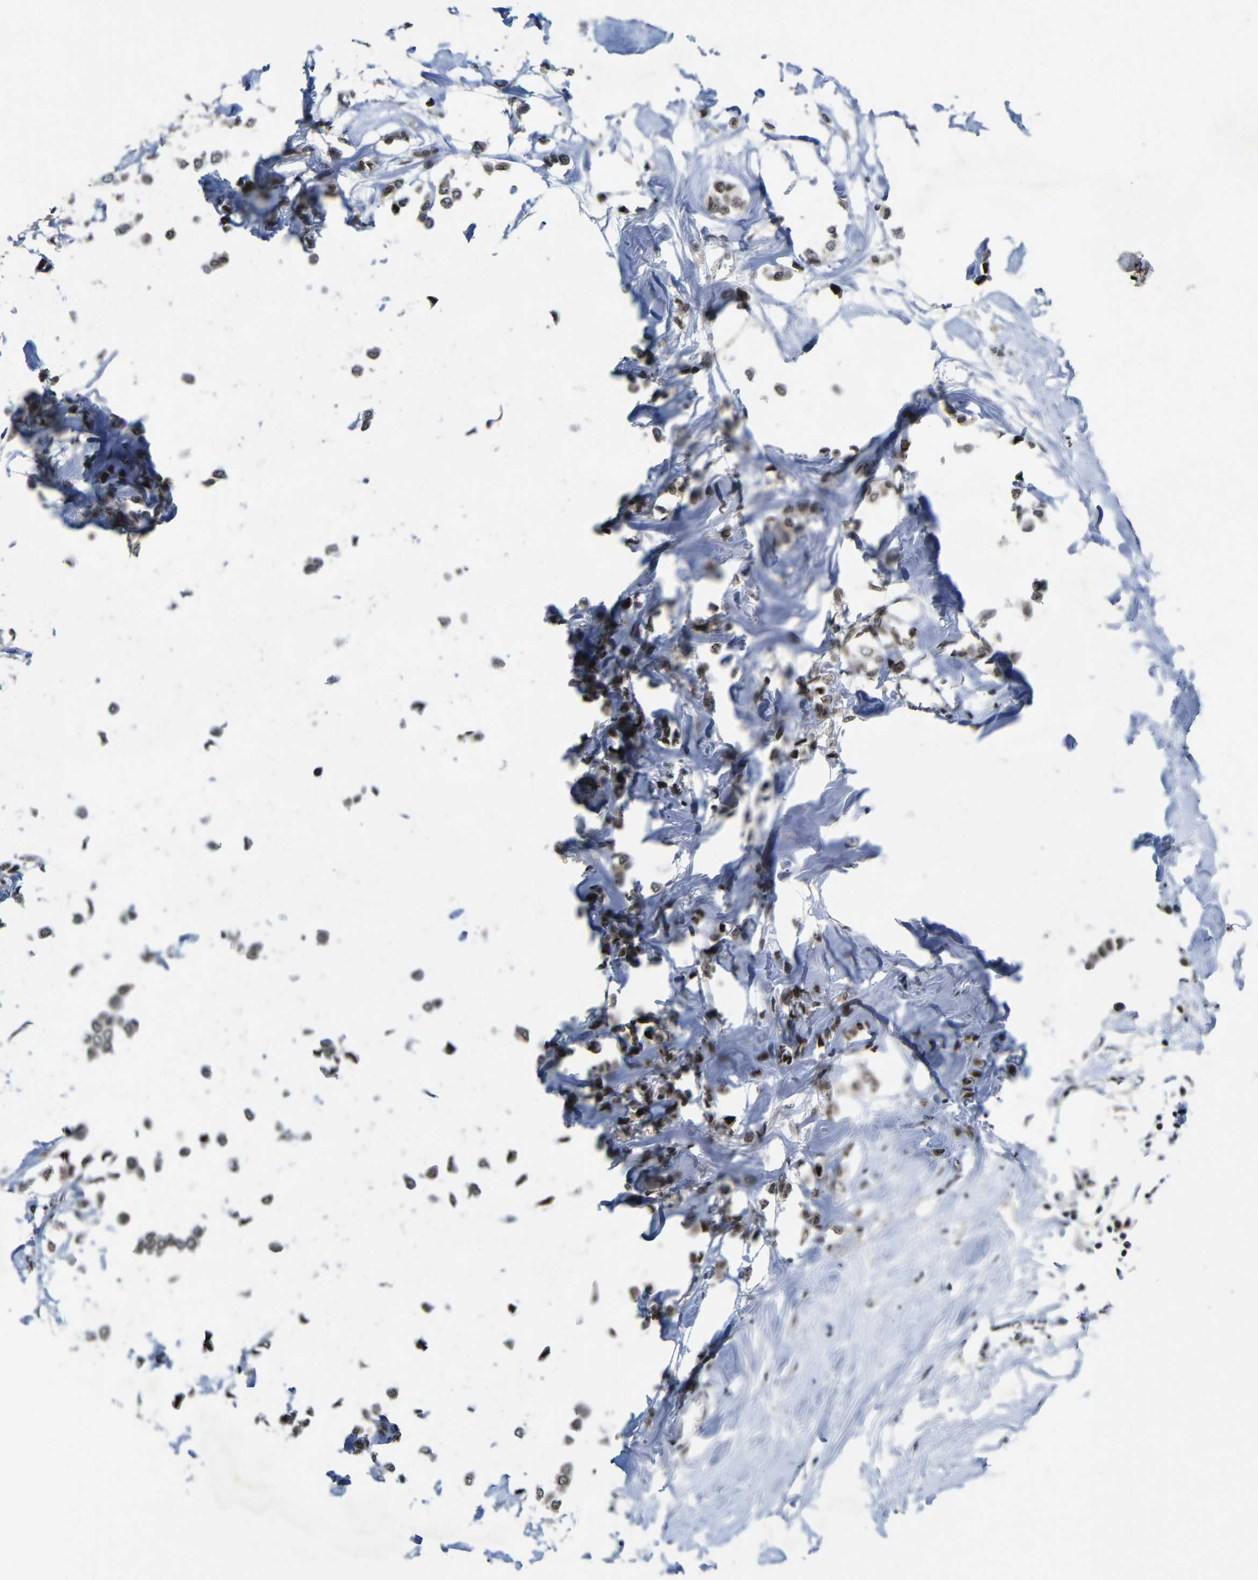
{"staining": {"intensity": "weak", "quantity": ">75%", "location": "cytoplasmic/membranous,nuclear"}, "tissue": "breast cancer", "cell_type": "Tumor cells", "image_type": "cancer", "snomed": [{"axis": "morphology", "description": "Lobular carcinoma"}, {"axis": "topography", "description": "Breast"}], "caption": "About >75% of tumor cells in breast cancer (lobular carcinoma) reveal weak cytoplasmic/membranous and nuclear protein positivity as visualized by brown immunohistochemical staining.", "gene": "MYC", "patient": {"sex": "female", "age": 51}}